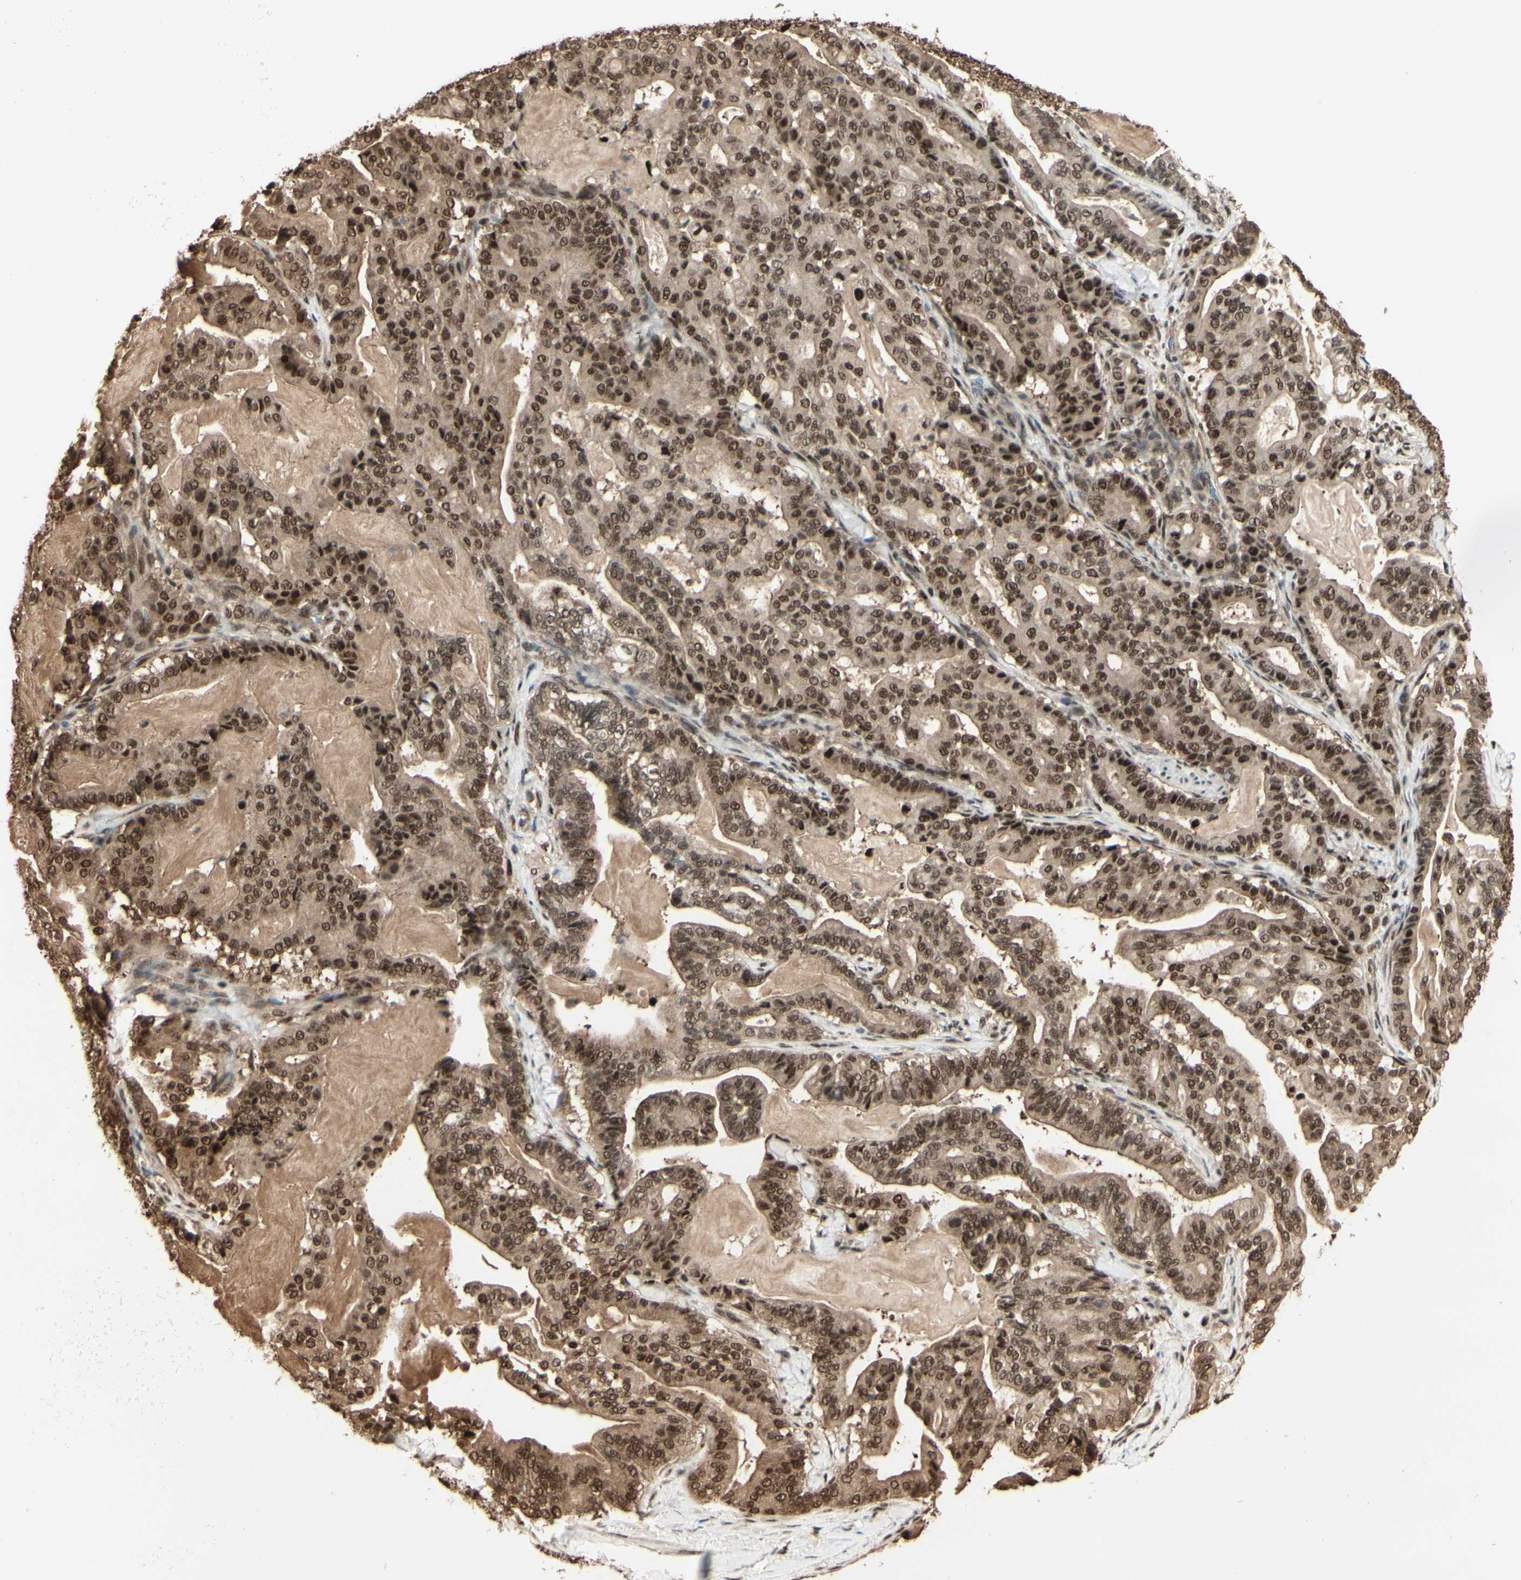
{"staining": {"intensity": "strong", "quantity": ">75%", "location": "cytoplasmic/membranous,nuclear"}, "tissue": "pancreatic cancer", "cell_type": "Tumor cells", "image_type": "cancer", "snomed": [{"axis": "morphology", "description": "Adenocarcinoma, NOS"}, {"axis": "topography", "description": "Pancreas"}], "caption": "Immunohistochemical staining of human adenocarcinoma (pancreatic) displays high levels of strong cytoplasmic/membranous and nuclear expression in approximately >75% of tumor cells. (brown staining indicates protein expression, while blue staining denotes nuclei).", "gene": "HSF1", "patient": {"sex": "male", "age": 63}}